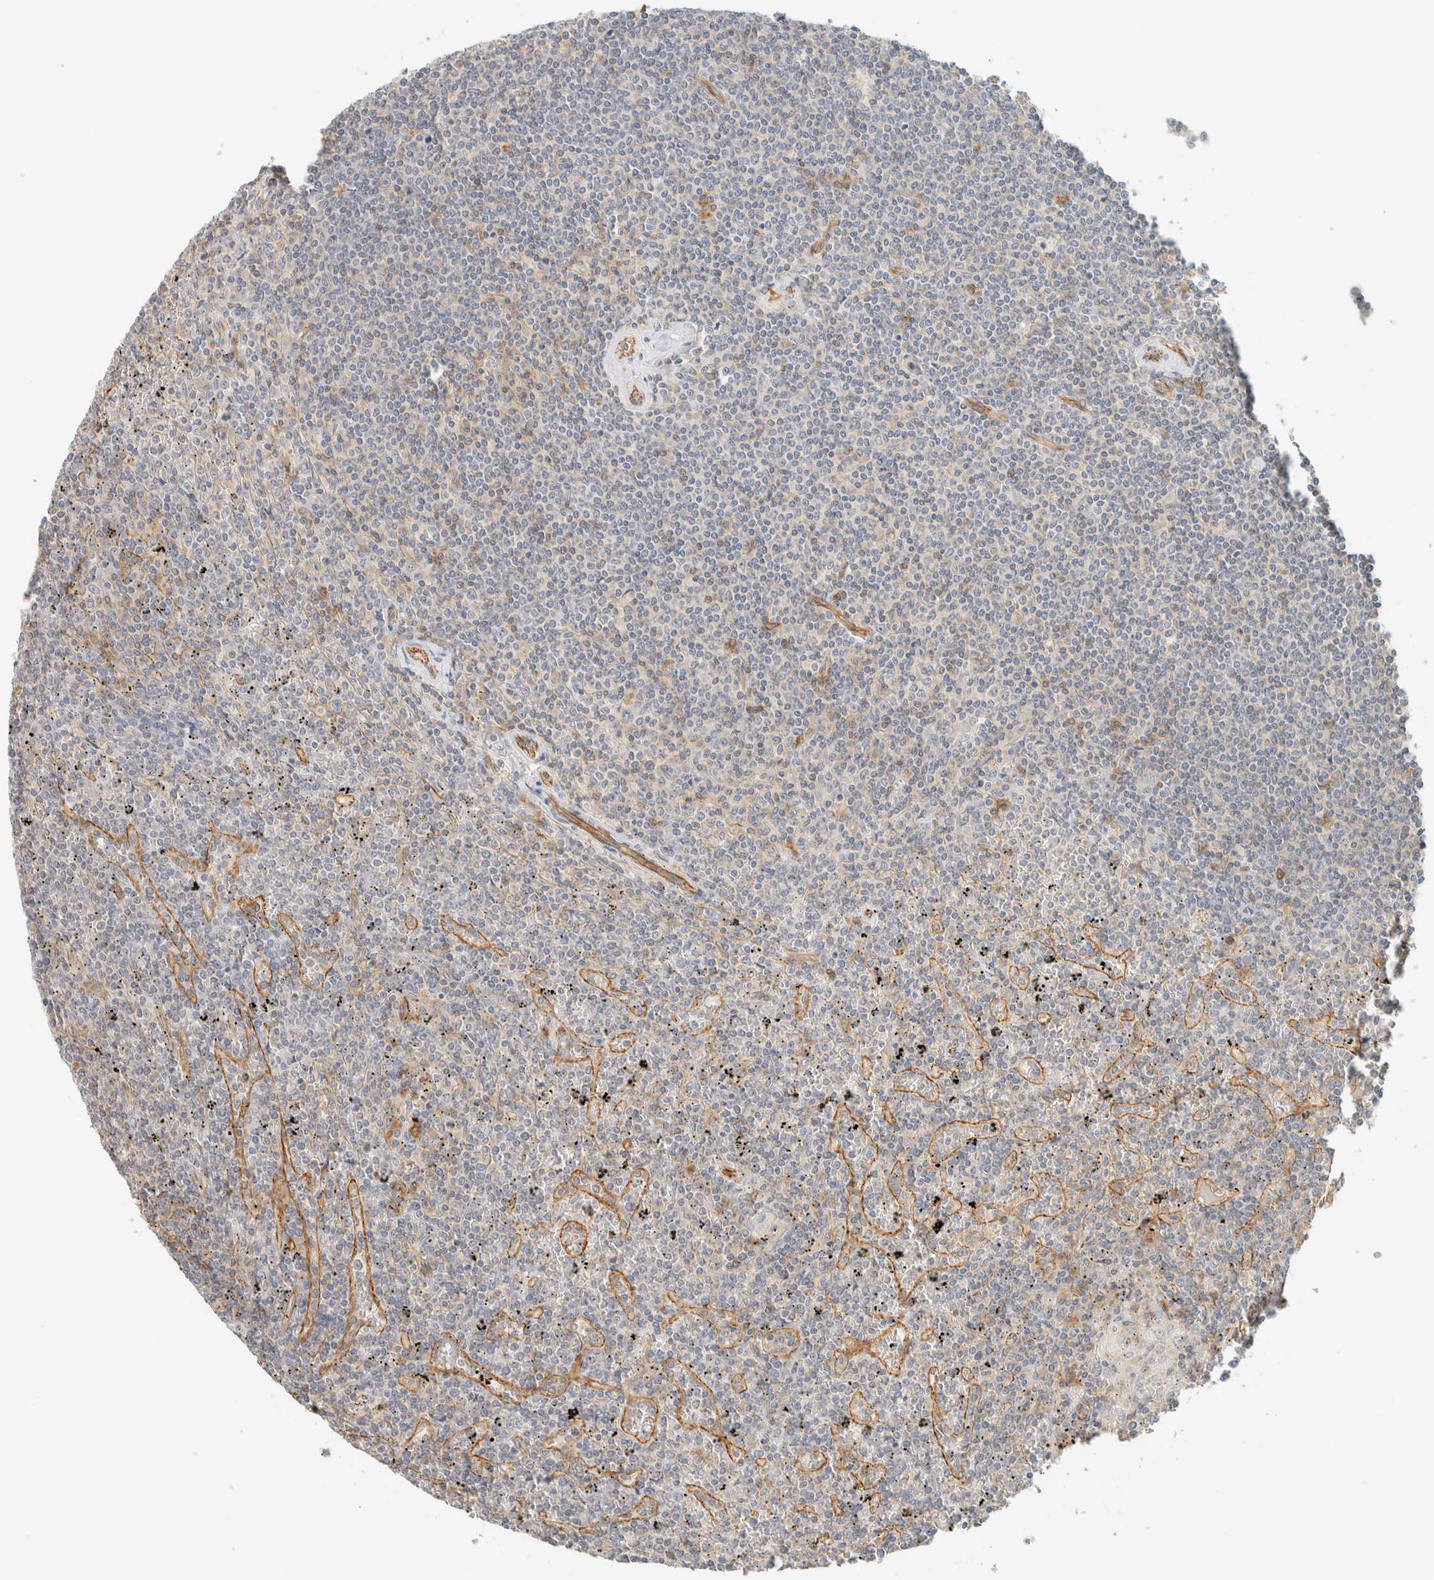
{"staining": {"intensity": "negative", "quantity": "none", "location": "none"}, "tissue": "lymphoma", "cell_type": "Tumor cells", "image_type": "cancer", "snomed": [{"axis": "morphology", "description": "Malignant lymphoma, non-Hodgkin's type, Low grade"}, {"axis": "topography", "description": "Spleen"}], "caption": "Tumor cells are negative for protein expression in human lymphoma.", "gene": "LIMA1", "patient": {"sex": "female", "age": 19}}